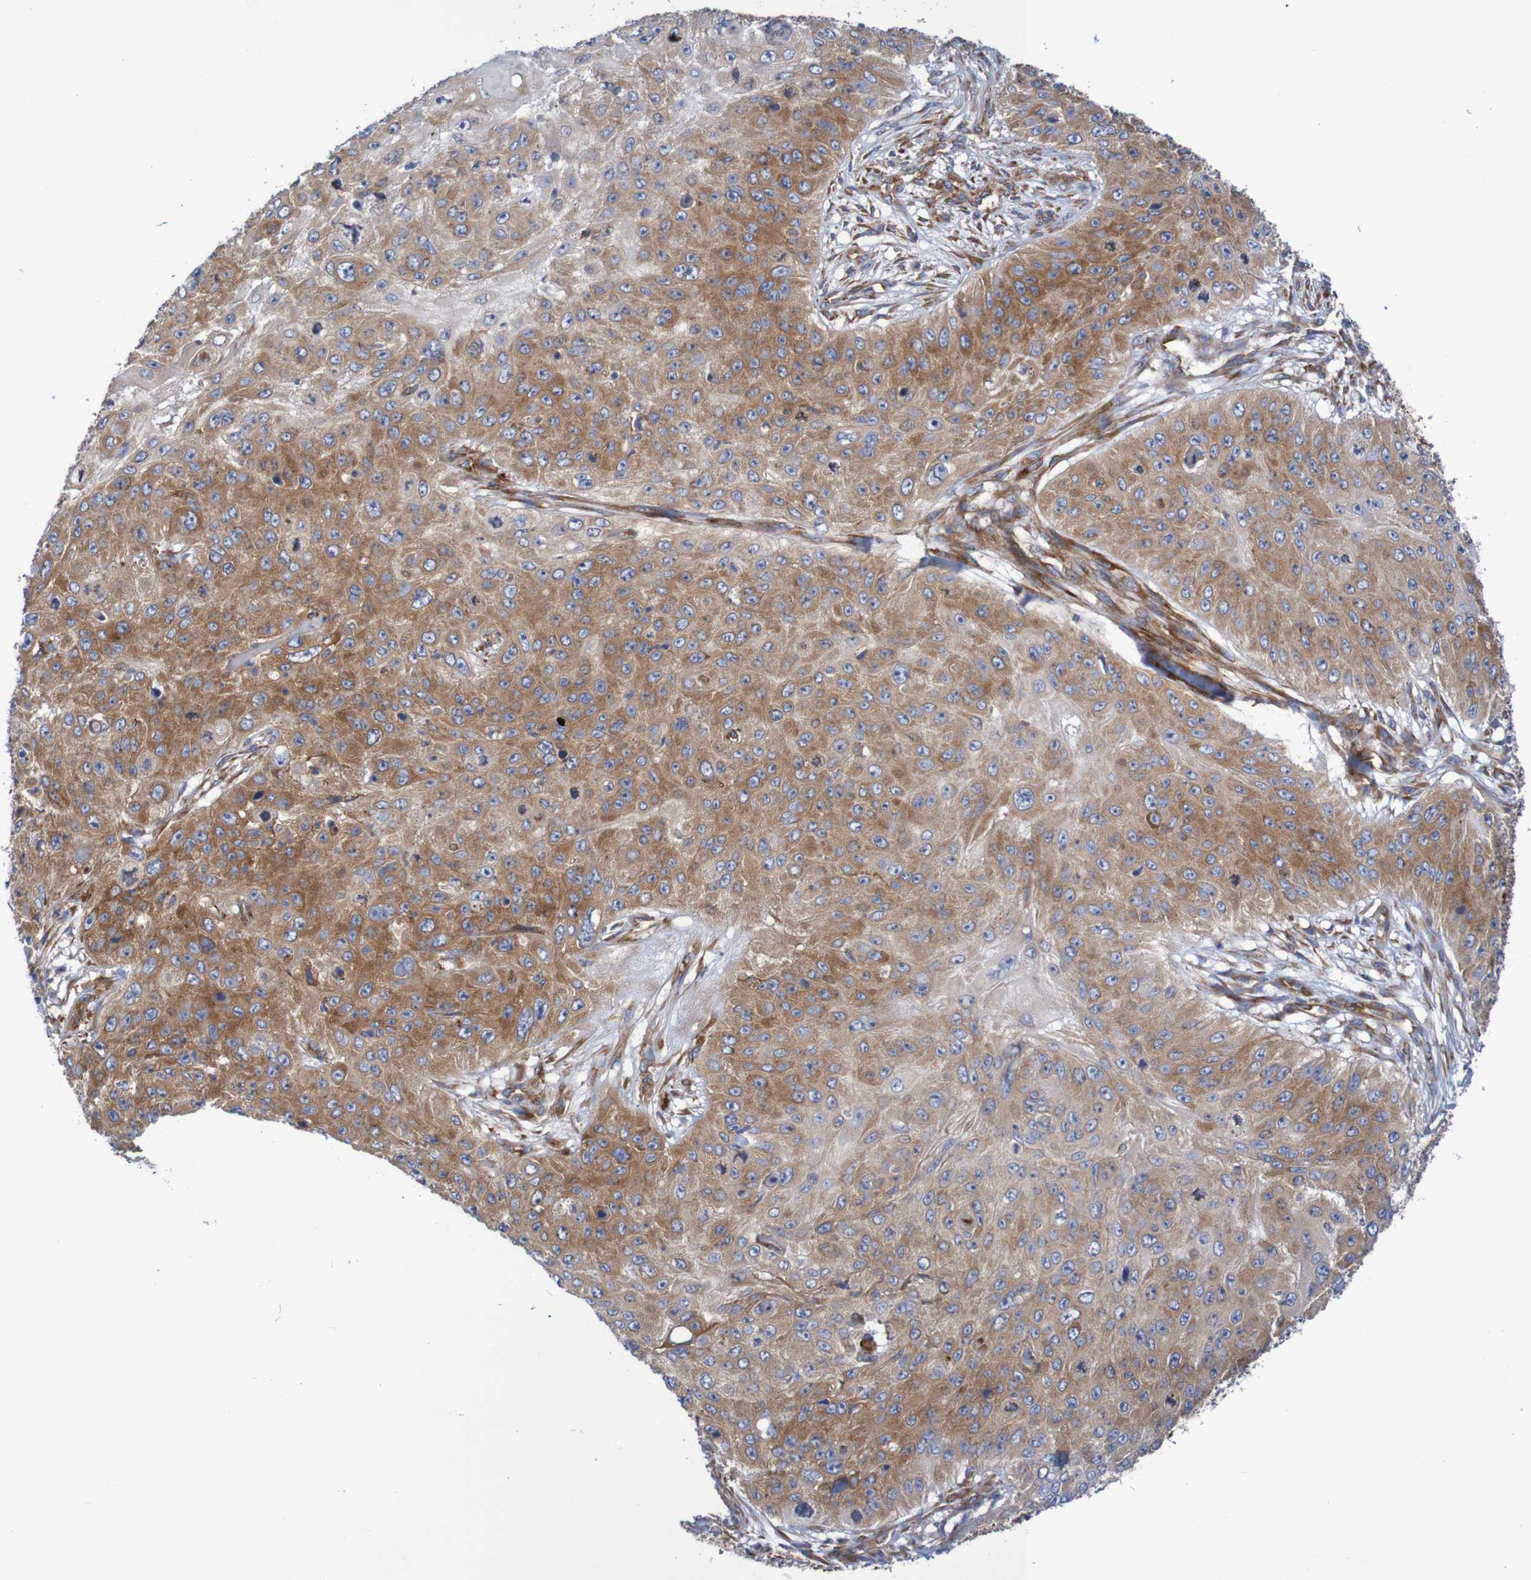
{"staining": {"intensity": "moderate", "quantity": ">75%", "location": "cytoplasmic/membranous"}, "tissue": "skin cancer", "cell_type": "Tumor cells", "image_type": "cancer", "snomed": [{"axis": "morphology", "description": "Squamous cell carcinoma, NOS"}, {"axis": "topography", "description": "Skin"}], "caption": "A brown stain shows moderate cytoplasmic/membranous expression of a protein in skin squamous cell carcinoma tumor cells.", "gene": "FXR2", "patient": {"sex": "female", "age": 80}}